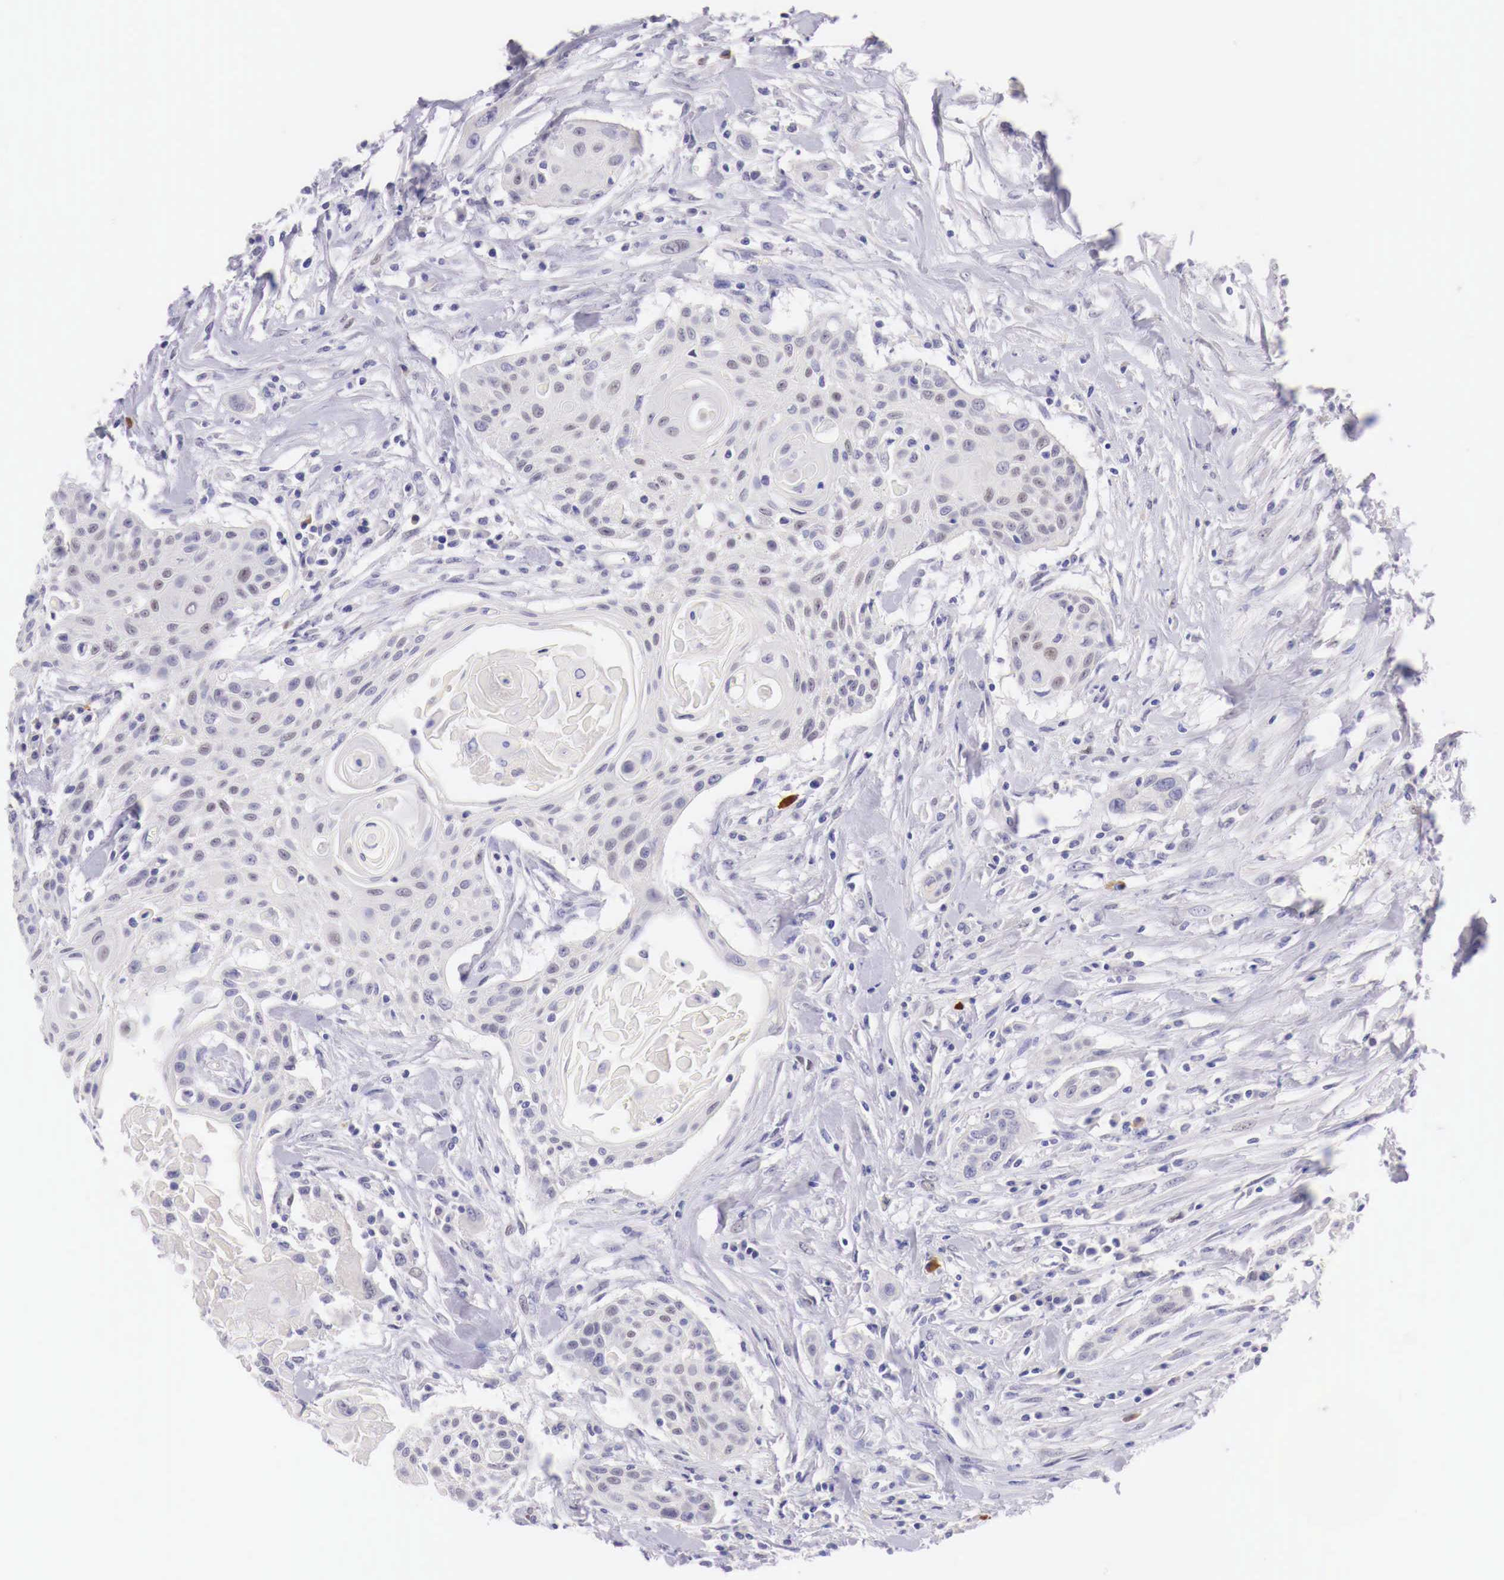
{"staining": {"intensity": "negative", "quantity": "none", "location": "none"}, "tissue": "head and neck cancer", "cell_type": "Tumor cells", "image_type": "cancer", "snomed": [{"axis": "morphology", "description": "Squamous cell carcinoma, NOS"}, {"axis": "morphology", "description": "Squamous cell carcinoma, metastatic, NOS"}, {"axis": "topography", "description": "Lymph node"}, {"axis": "topography", "description": "Salivary gland"}, {"axis": "topography", "description": "Head-Neck"}], "caption": "Immunohistochemical staining of head and neck cancer (metastatic squamous cell carcinoma) exhibits no significant staining in tumor cells.", "gene": "BCL6", "patient": {"sex": "female", "age": 74}}